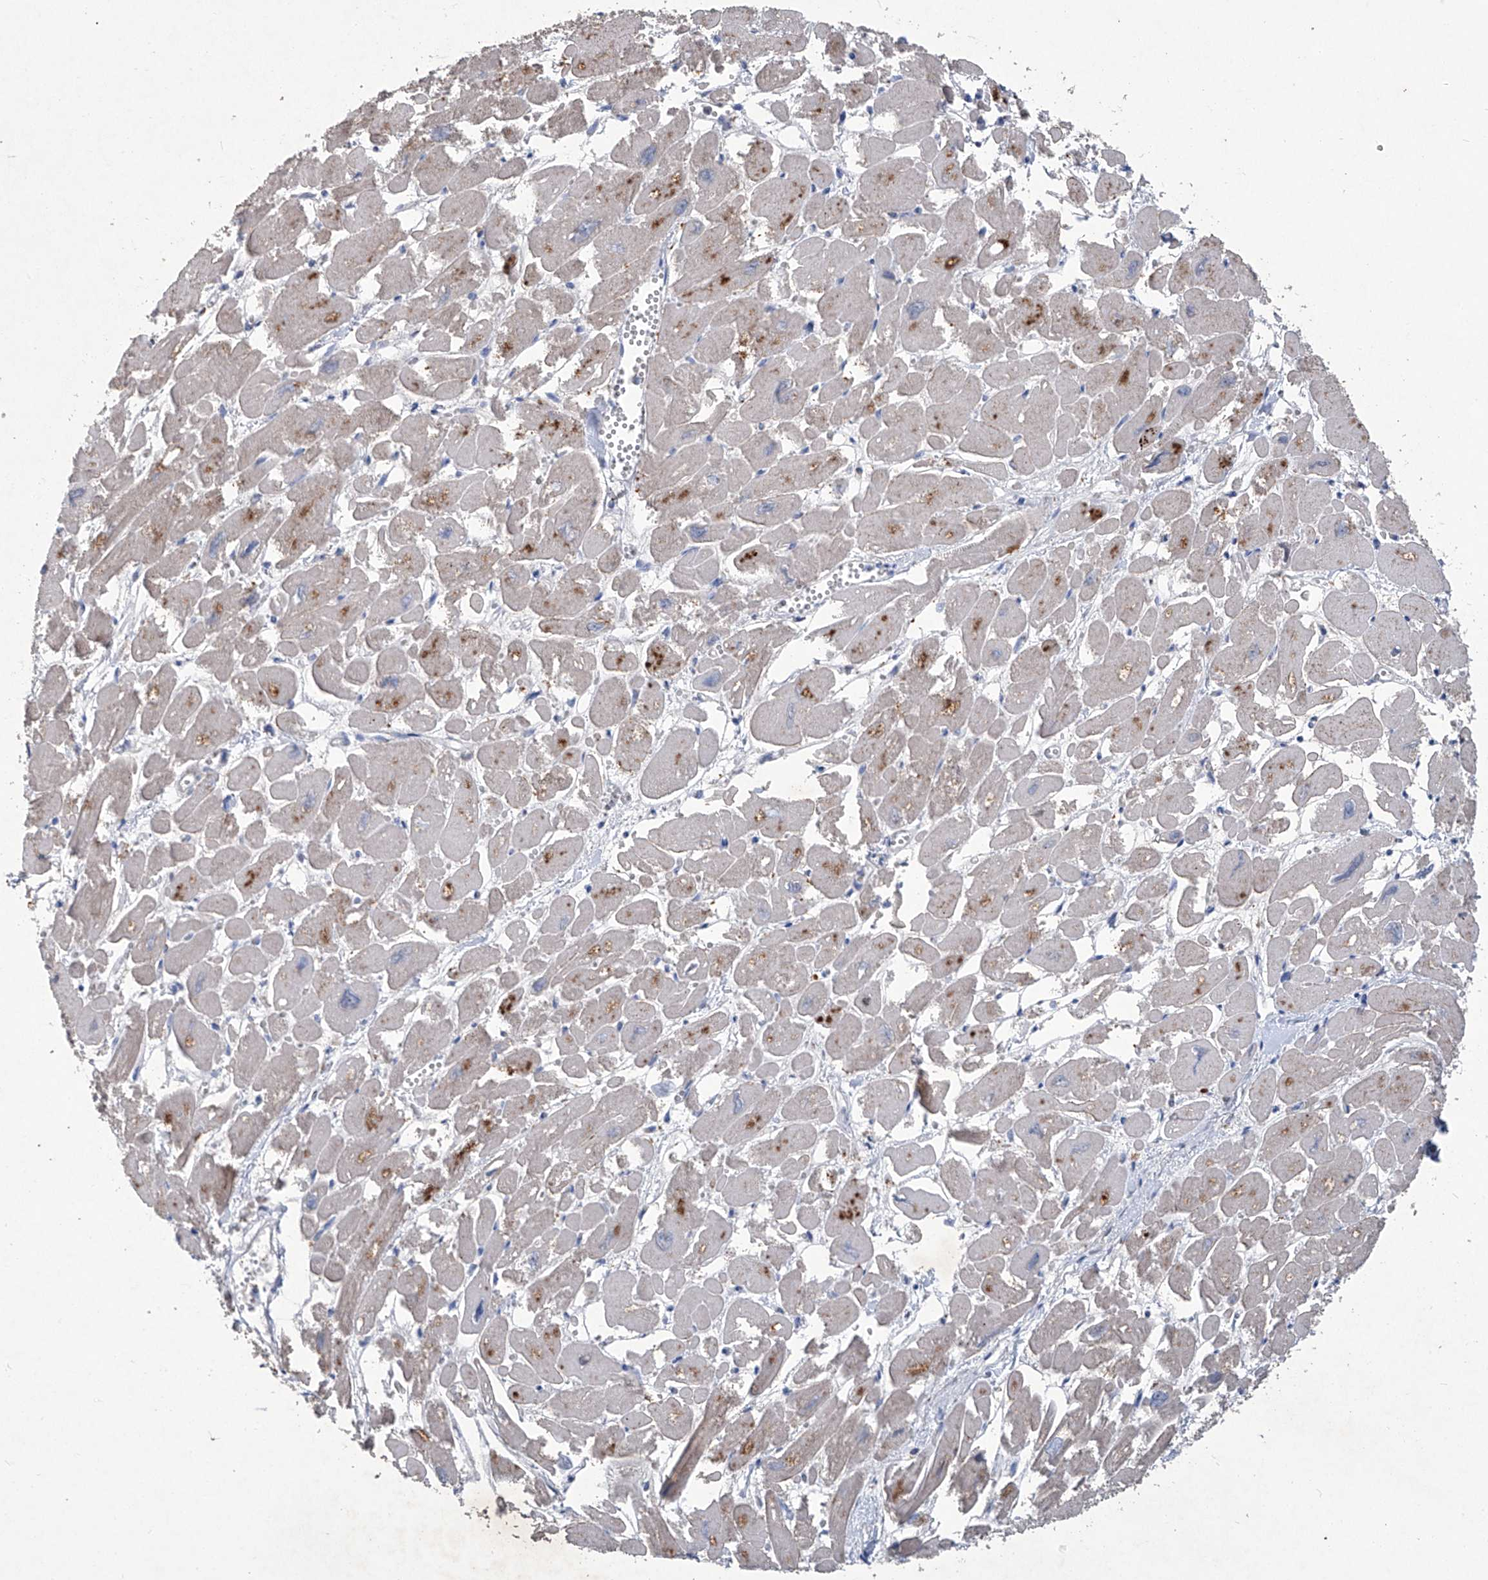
{"staining": {"intensity": "moderate", "quantity": "25%-75%", "location": "cytoplasmic/membranous"}, "tissue": "heart muscle", "cell_type": "Cardiomyocytes", "image_type": "normal", "snomed": [{"axis": "morphology", "description": "Normal tissue, NOS"}, {"axis": "topography", "description": "Heart"}], "caption": "Immunohistochemical staining of benign human heart muscle demonstrates medium levels of moderate cytoplasmic/membranous positivity in approximately 25%-75% of cardiomyocytes.", "gene": "PCSK5", "patient": {"sex": "male", "age": 54}}